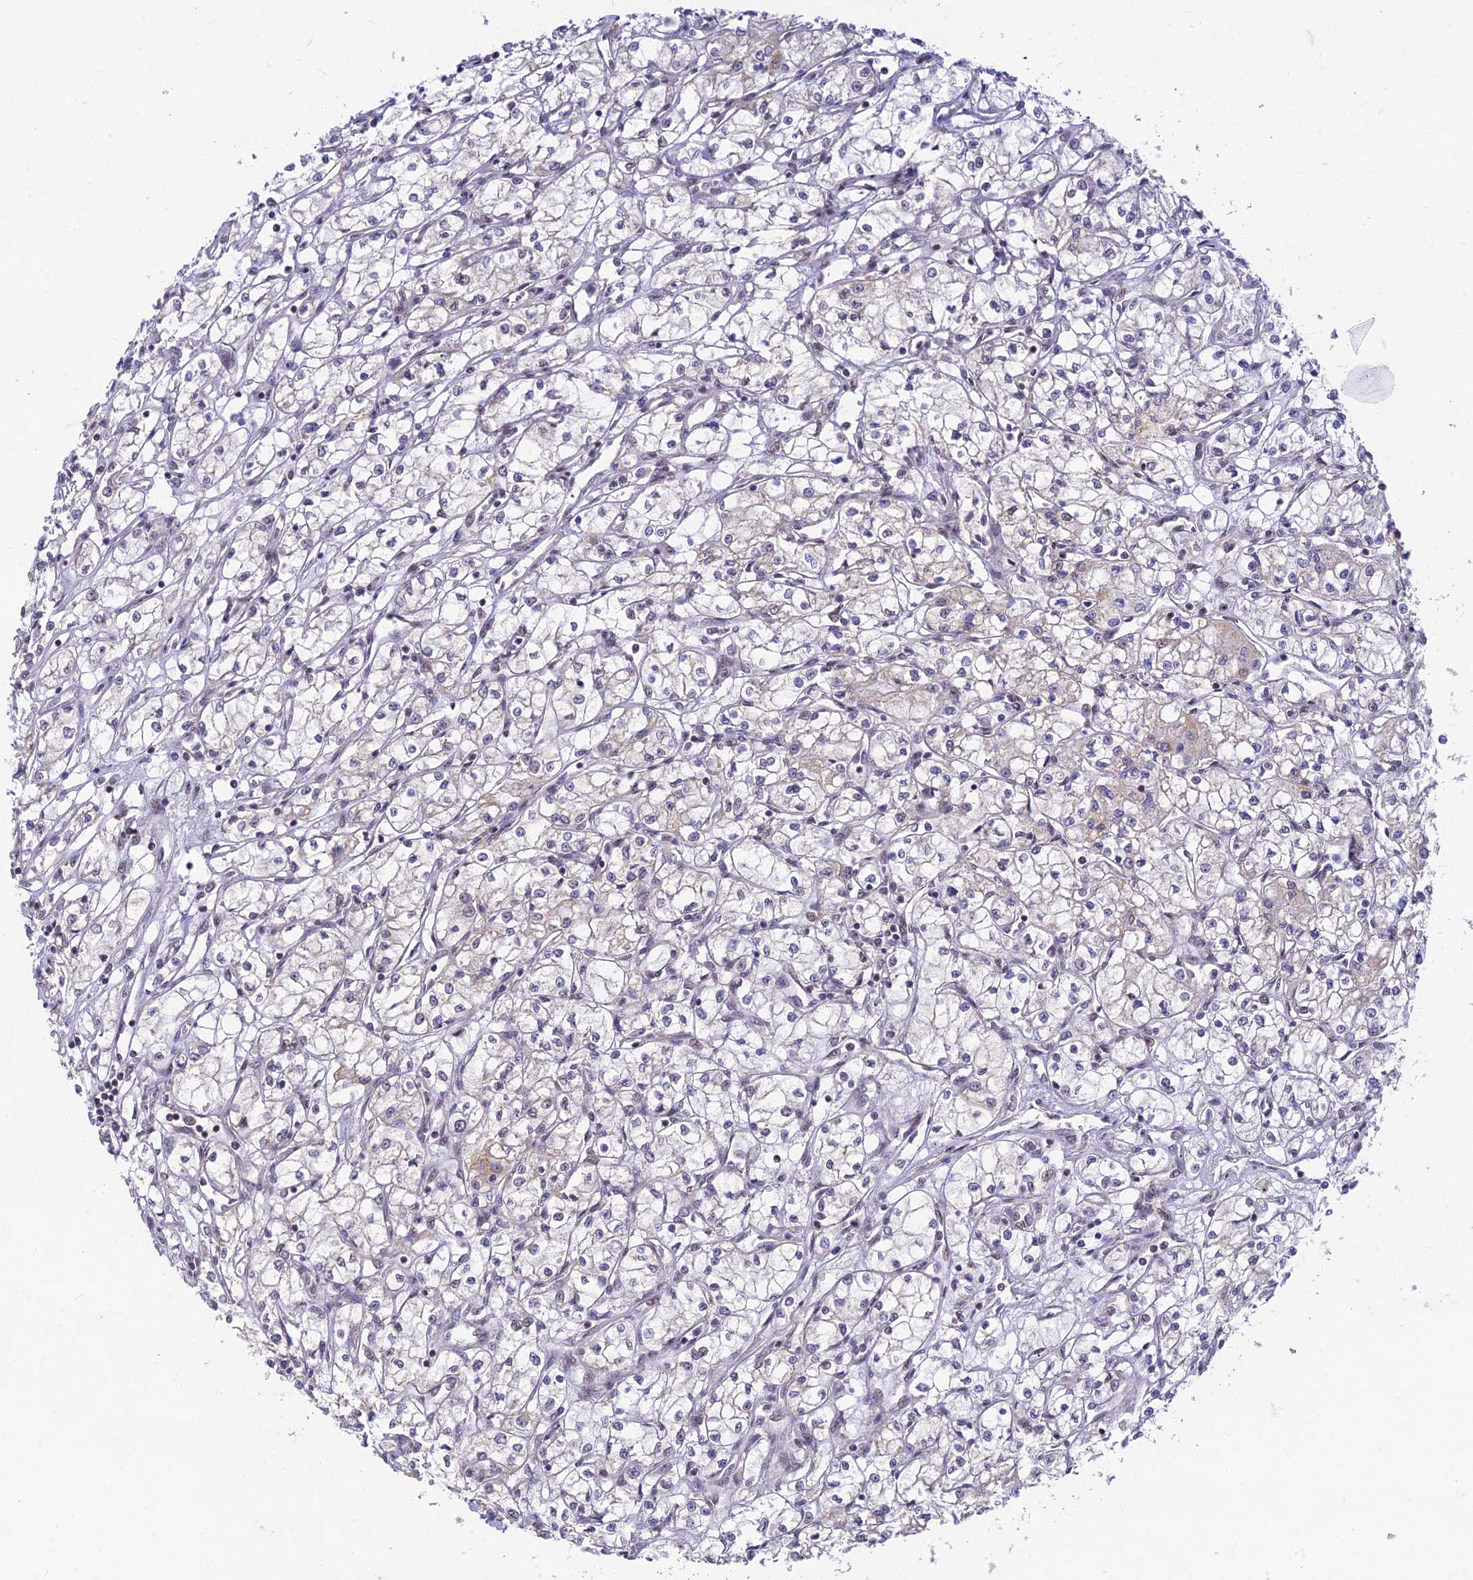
{"staining": {"intensity": "negative", "quantity": "none", "location": "none"}, "tissue": "renal cancer", "cell_type": "Tumor cells", "image_type": "cancer", "snomed": [{"axis": "morphology", "description": "Adenocarcinoma, NOS"}, {"axis": "topography", "description": "Kidney"}], "caption": "Tumor cells show no significant protein staining in renal cancer (adenocarcinoma). (DAB IHC visualized using brightfield microscopy, high magnification).", "gene": "MICOS13", "patient": {"sex": "male", "age": 59}}